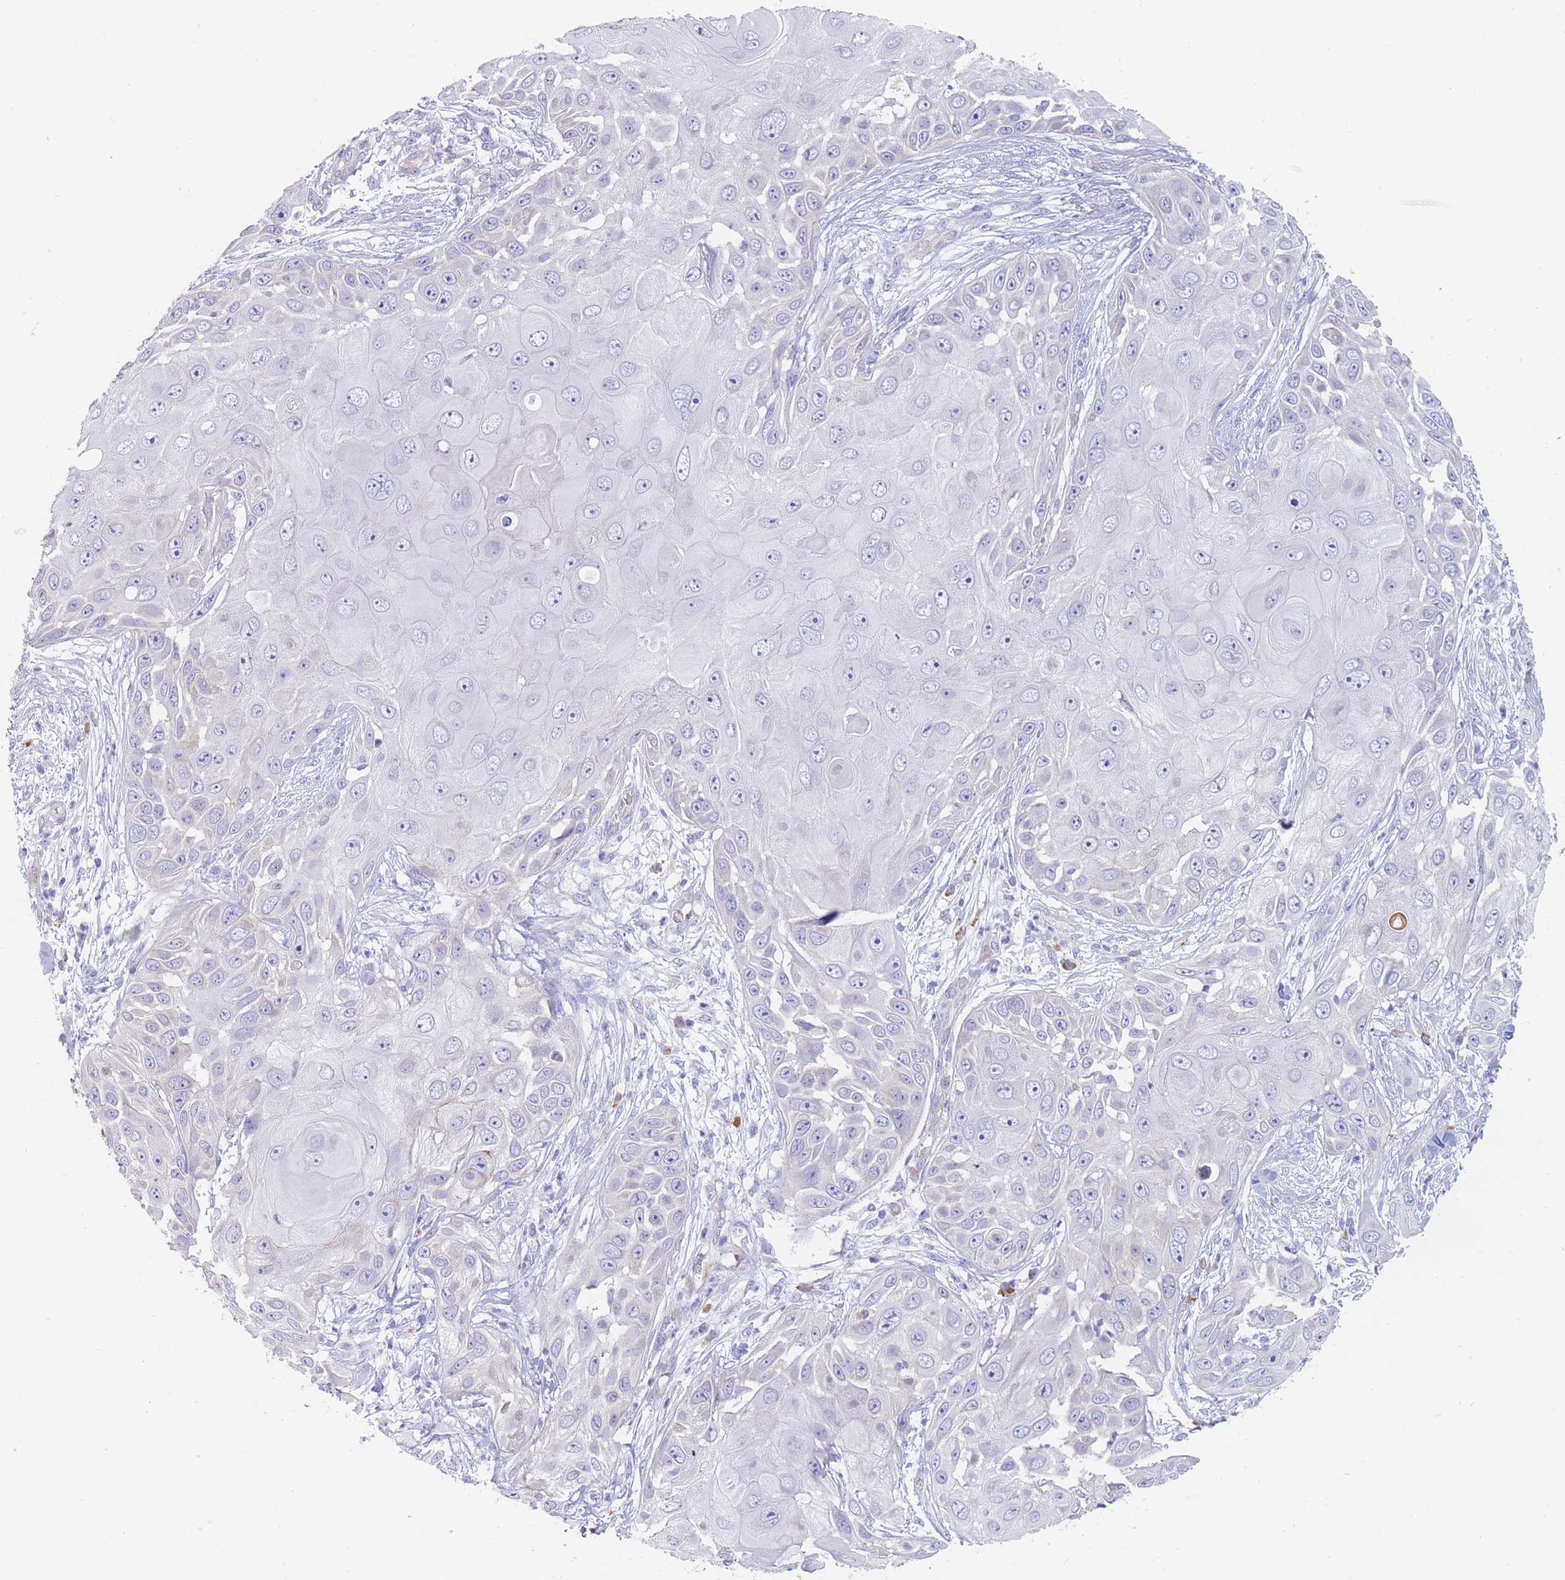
{"staining": {"intensity": "negative", "quantity": "none", "location": "none"}, "tissue": "skin cancer", "cell_type": "Tumor cells", "image_type": "cancer", "snomed": [{"axis": "morphology", "description": "Squamous cell carcinoma, NOS"}, {"axis": "topography", "description": "Skin"}], "caption": "An immunohistochemistry micrograph of skin cancer is shown. There is no staining in tumor cells of skin cancer.", "gene": "ERBIN", "patient": {"sex": "female", "age": 44}}